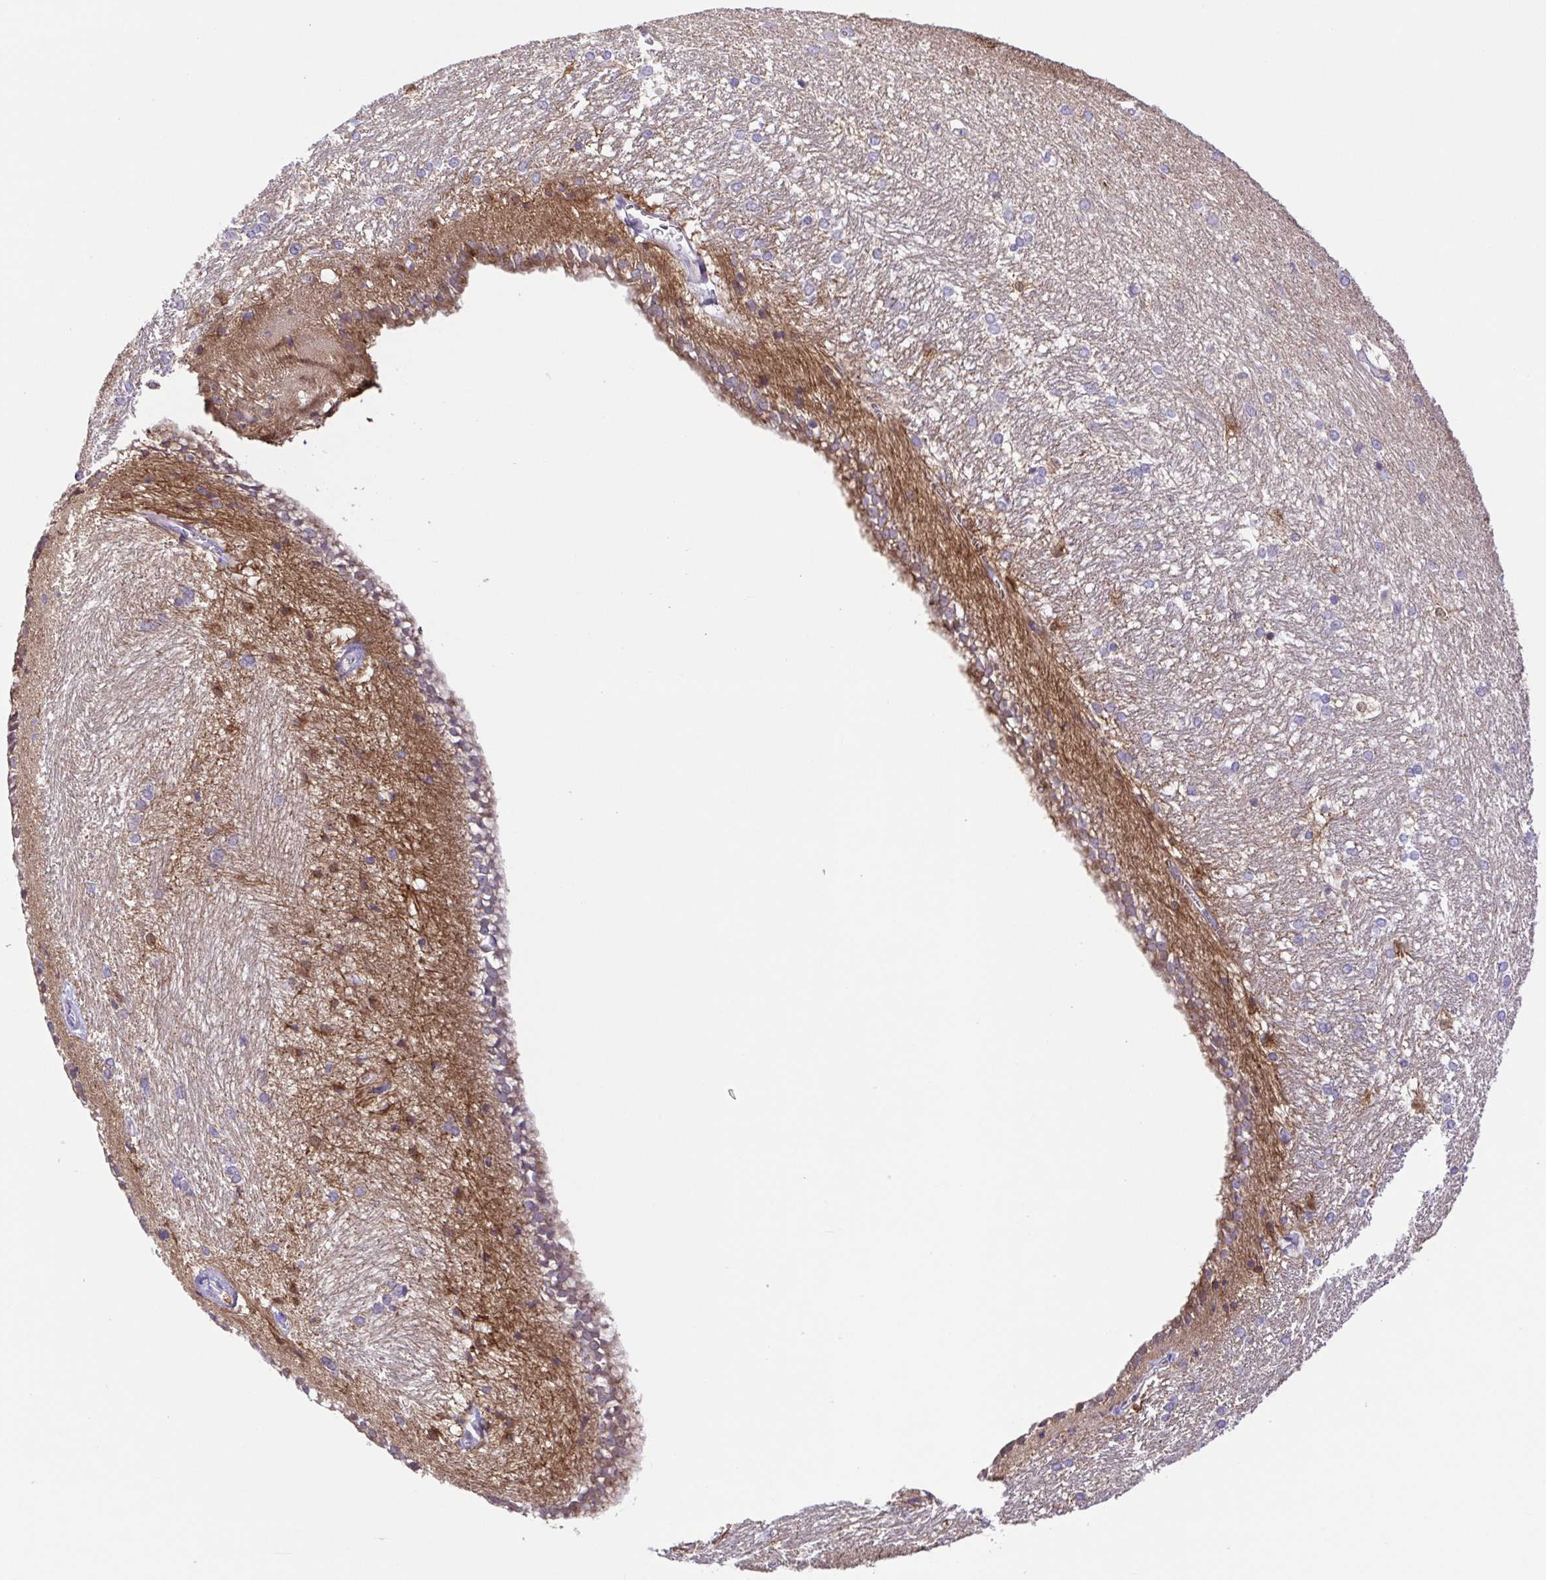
{"staining": {"intensity": "moderate", "quantity": "<25%", "location": "cytoplasmic/membranous"}, "tissue": "hippocampus", "cell_type": "Glial cells", "image_type": "normal", "snomed": [{"axis": "morphology", "description": "Normal tissue, NOS"}, {"axis": "topography", "description": "Cerebral cortex"}, {"axis": "topography", "description": "Hippocampus"}], "caption": "DAB (3,3'-diaminobenzidine) immunohistochemical staining of normal human hippocampus reveals moderate cytoplasmic/membranous protein staining in about <25% of glial cells. The protein is stained brown, and the nuclei are stained in blue (DAB (3,3'-diaminobenzidine) IHC with brightfield microscopy, high magnification).", "gene": "DCLK2", "patient": {"sex": "female", "age": 19}}